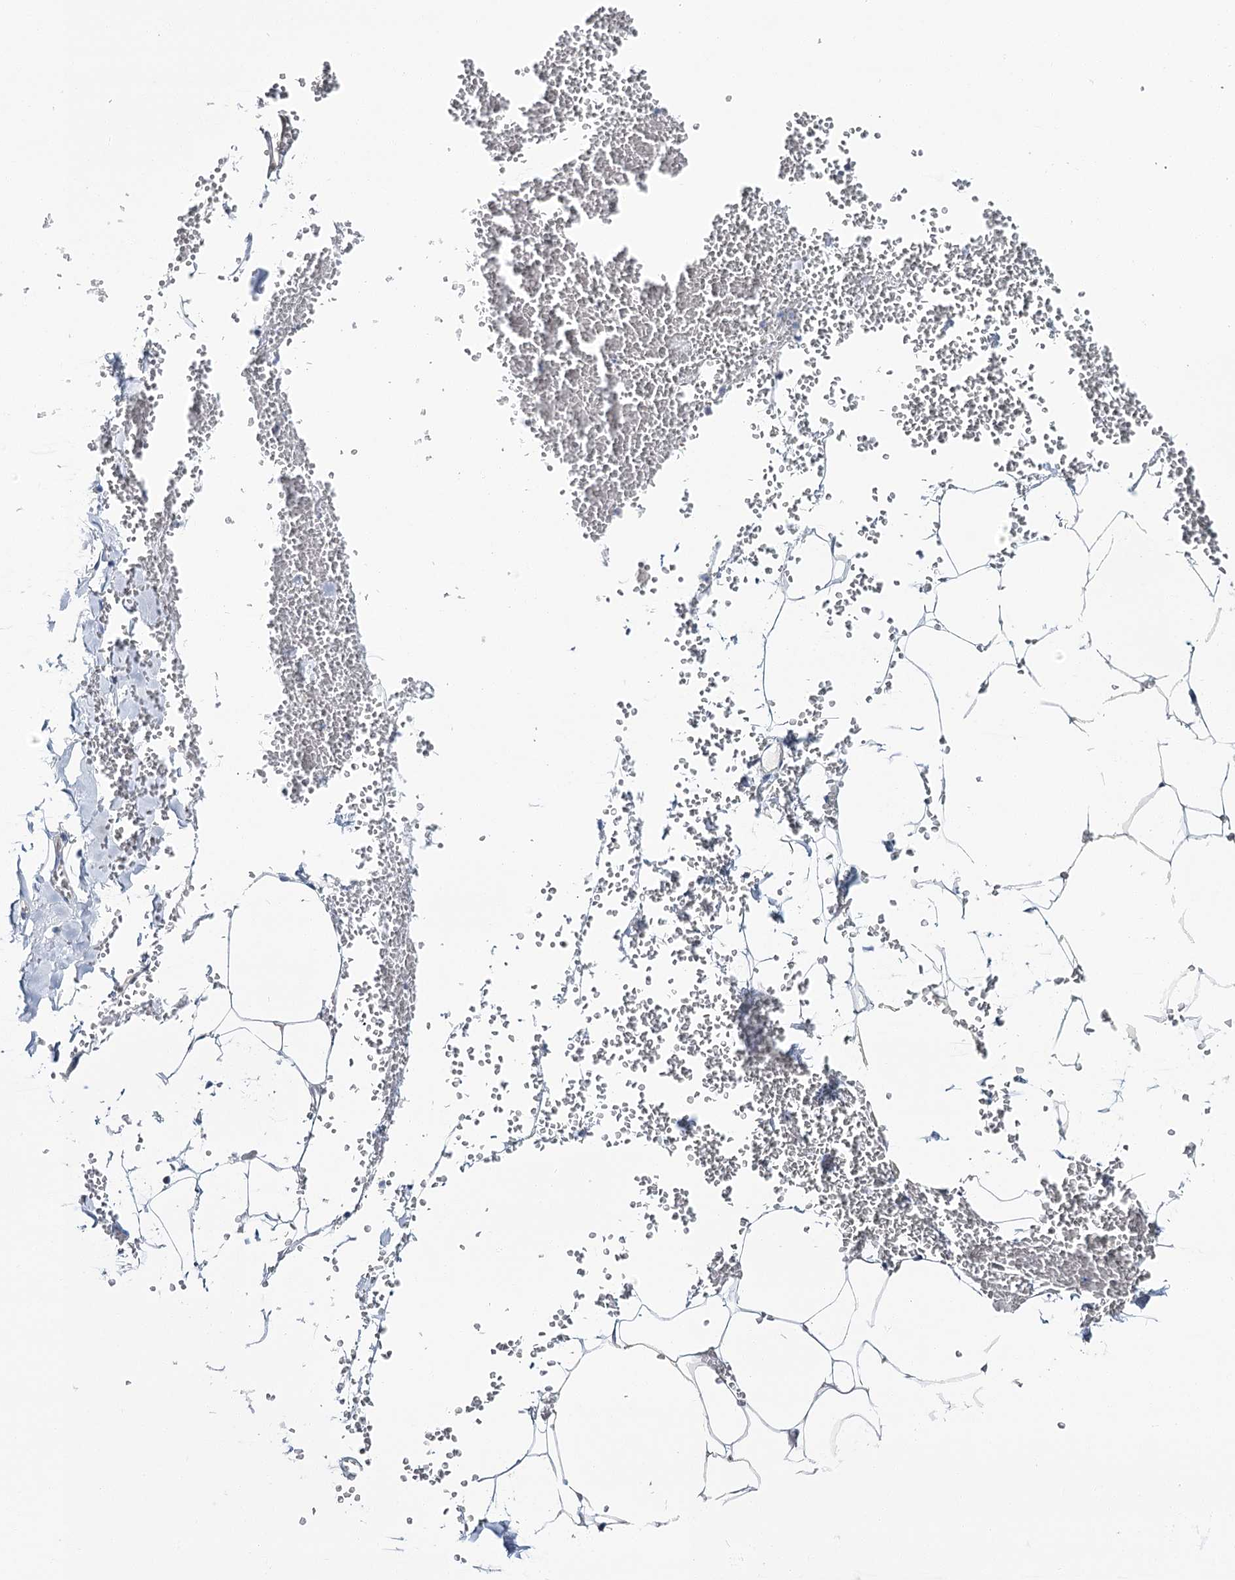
{"staining": {"intensity": "negative", "quantity": "none", "location": "none"}, "tissue": "adipose tissue", "cell_type": "Adipocytes", "image_type": "normal", "snomed": [{"axis": "morphology", "description": "Normal tissue, NOS"}, {"axis": "topography", "description": "Gallbladder"}, {"axis": "topography", "description": "Peripheral nerve tissue"}], "caption": "This micrograph is of unremarkable adipose tissue stained with immunohistochemistry (IHC) to label a protein in brown with the nuclei are counter-stained blue. There is no positivity in adipocytes.", "gene": "CPLANE1", "patient": {"sex": "male", "age": 38}}